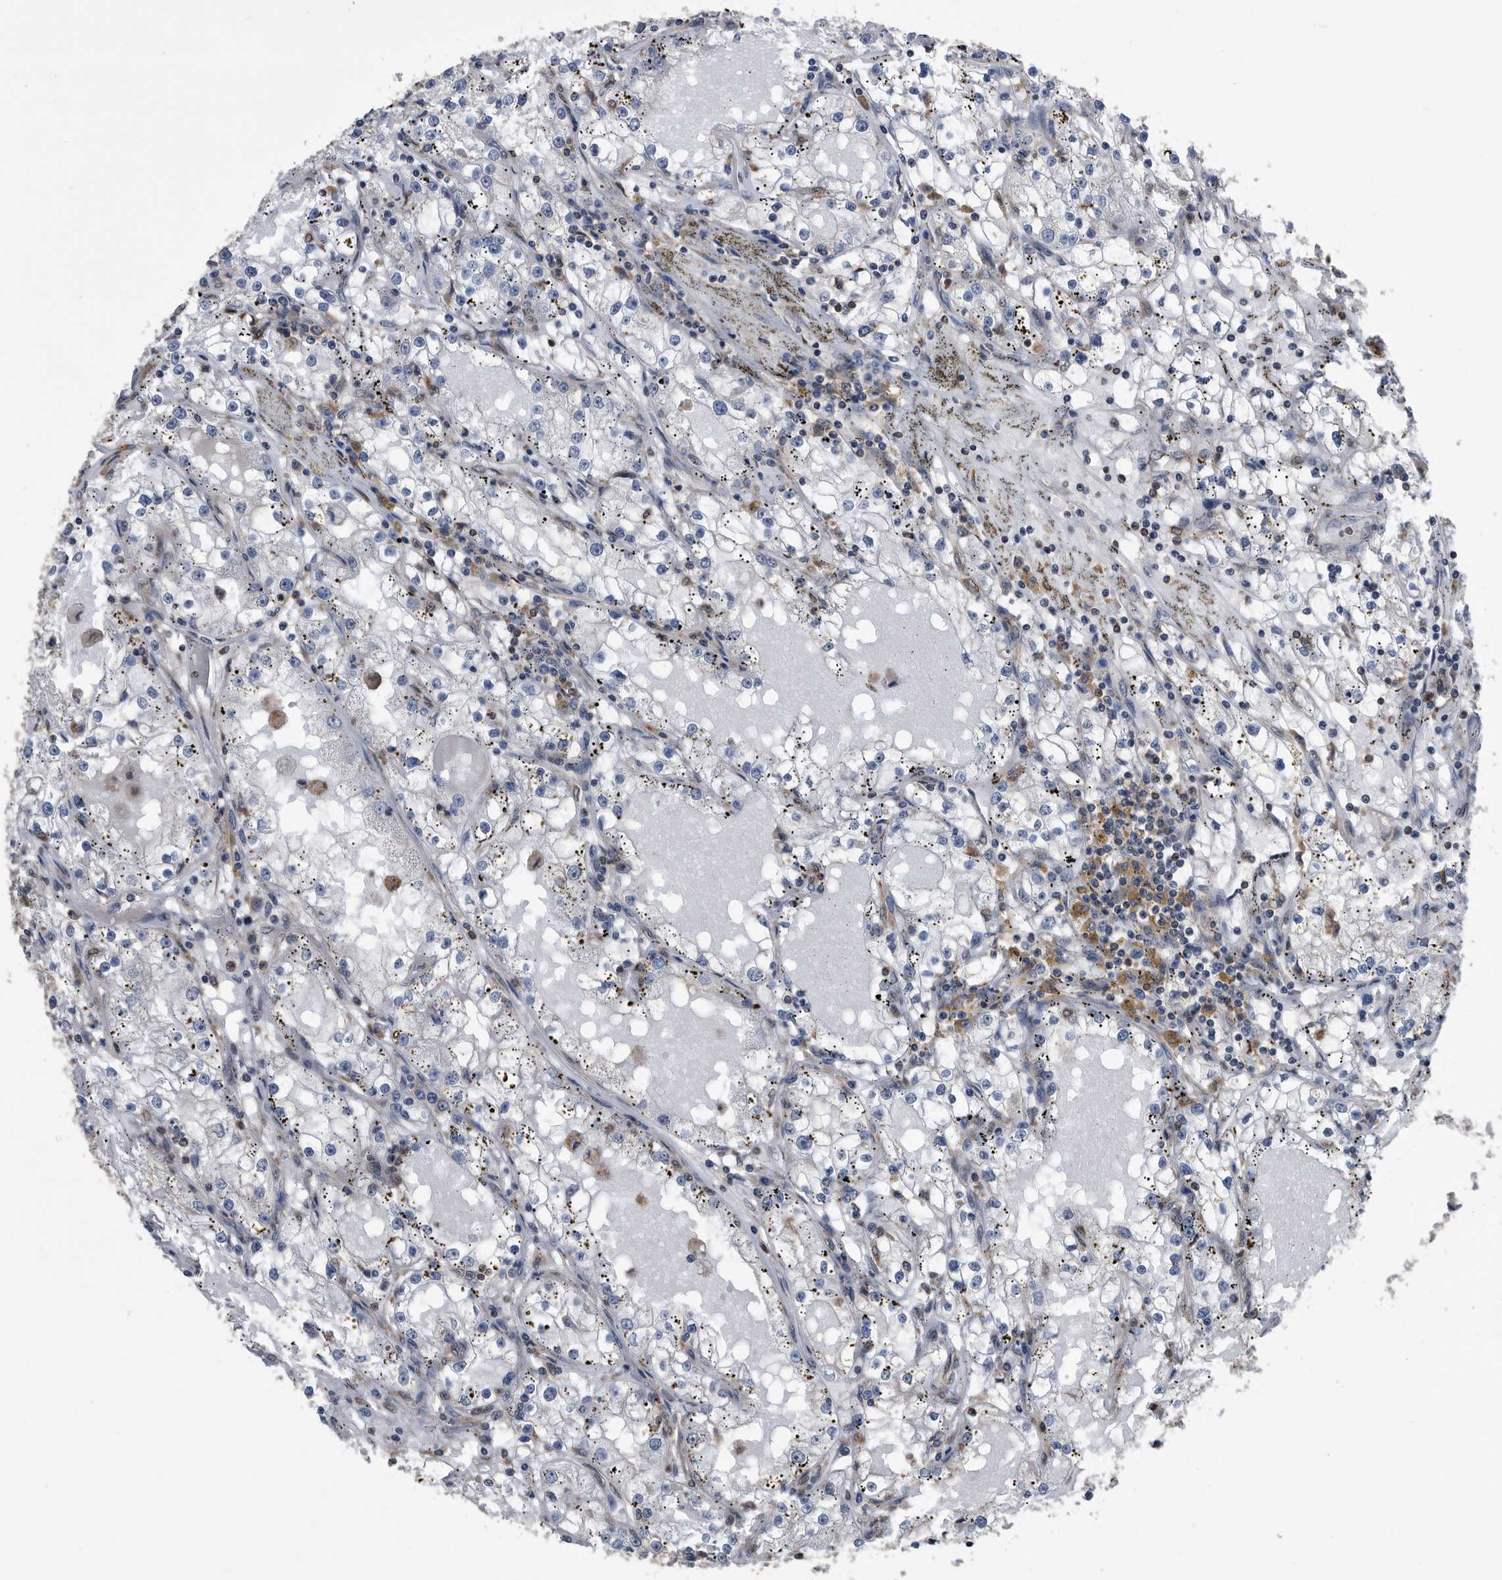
{"staining": {"intensity": "negative", "quantity": "none", "location": "none"}, "tissue": "renal cancer", "cell_type": "Tumor cells", "image_type": "cancer", "snomed": [{"axis": "morphology", "description": "Adenocarcinoma, NOS"}, {"axis": "topography", "description": "Kidney"}], "caption": "Renal cancer was stained to show a protein in brown. There is no significant staining in tumor cells.", "gene": "NRBP1", "patient": {"sex": "male", "age": 56}}